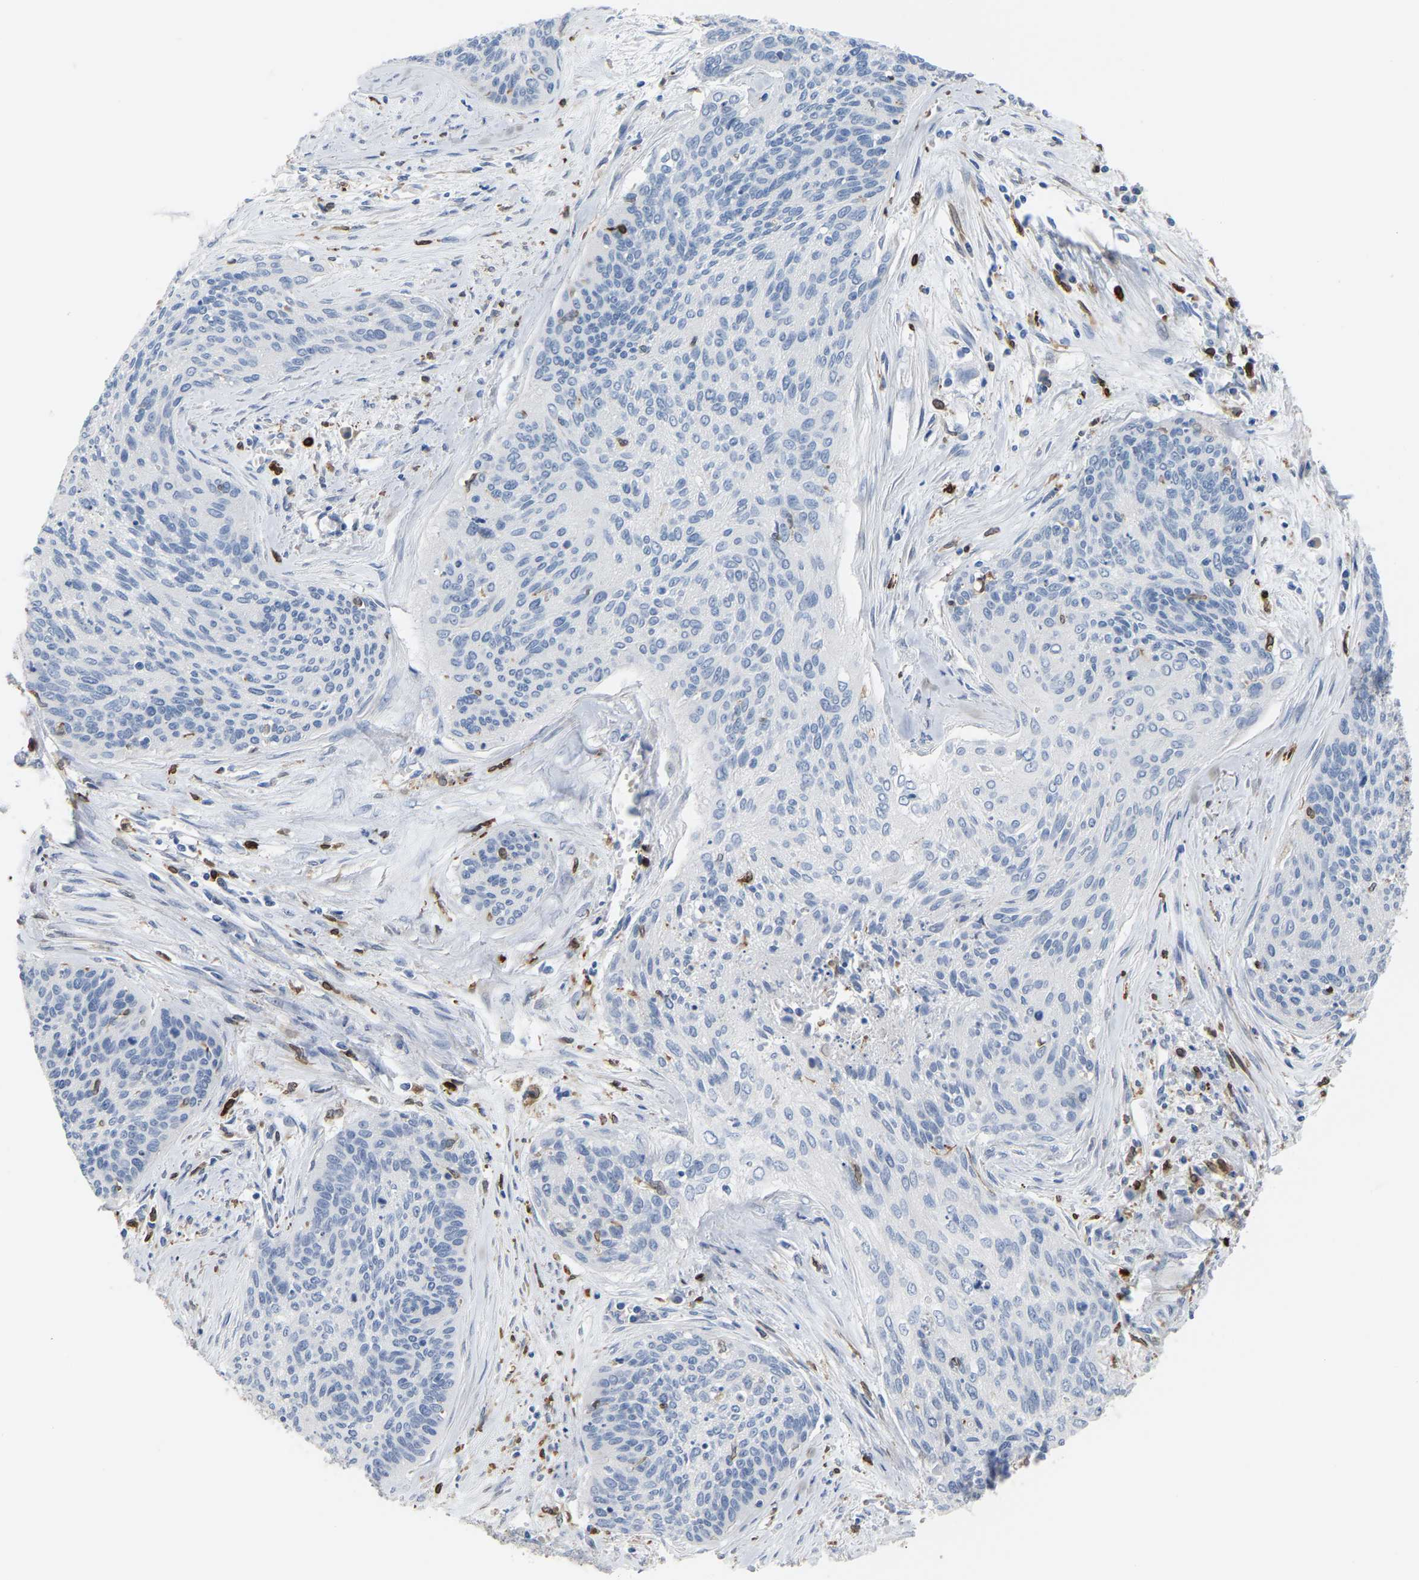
{"staining": {"intensity": "negative", "quantity": "none", "location": "none"}, "tissue": "cervical cancer", "cell_type": "Tumor cells", "image_type": "cancer", "snomed": [{"axis": "morphology", "description": "Squamous cell carcinoma, NOS"}, {"axis": "topography", "description": "Cervix"}], "caption": "Human cervical cancer (squamous cell carcinoma) stained for a protein using immunohistochemistry demonstrates no staining in tumor cells.", "gene": "PTGS1", "patient": {"sex": "female", "age": 55}}